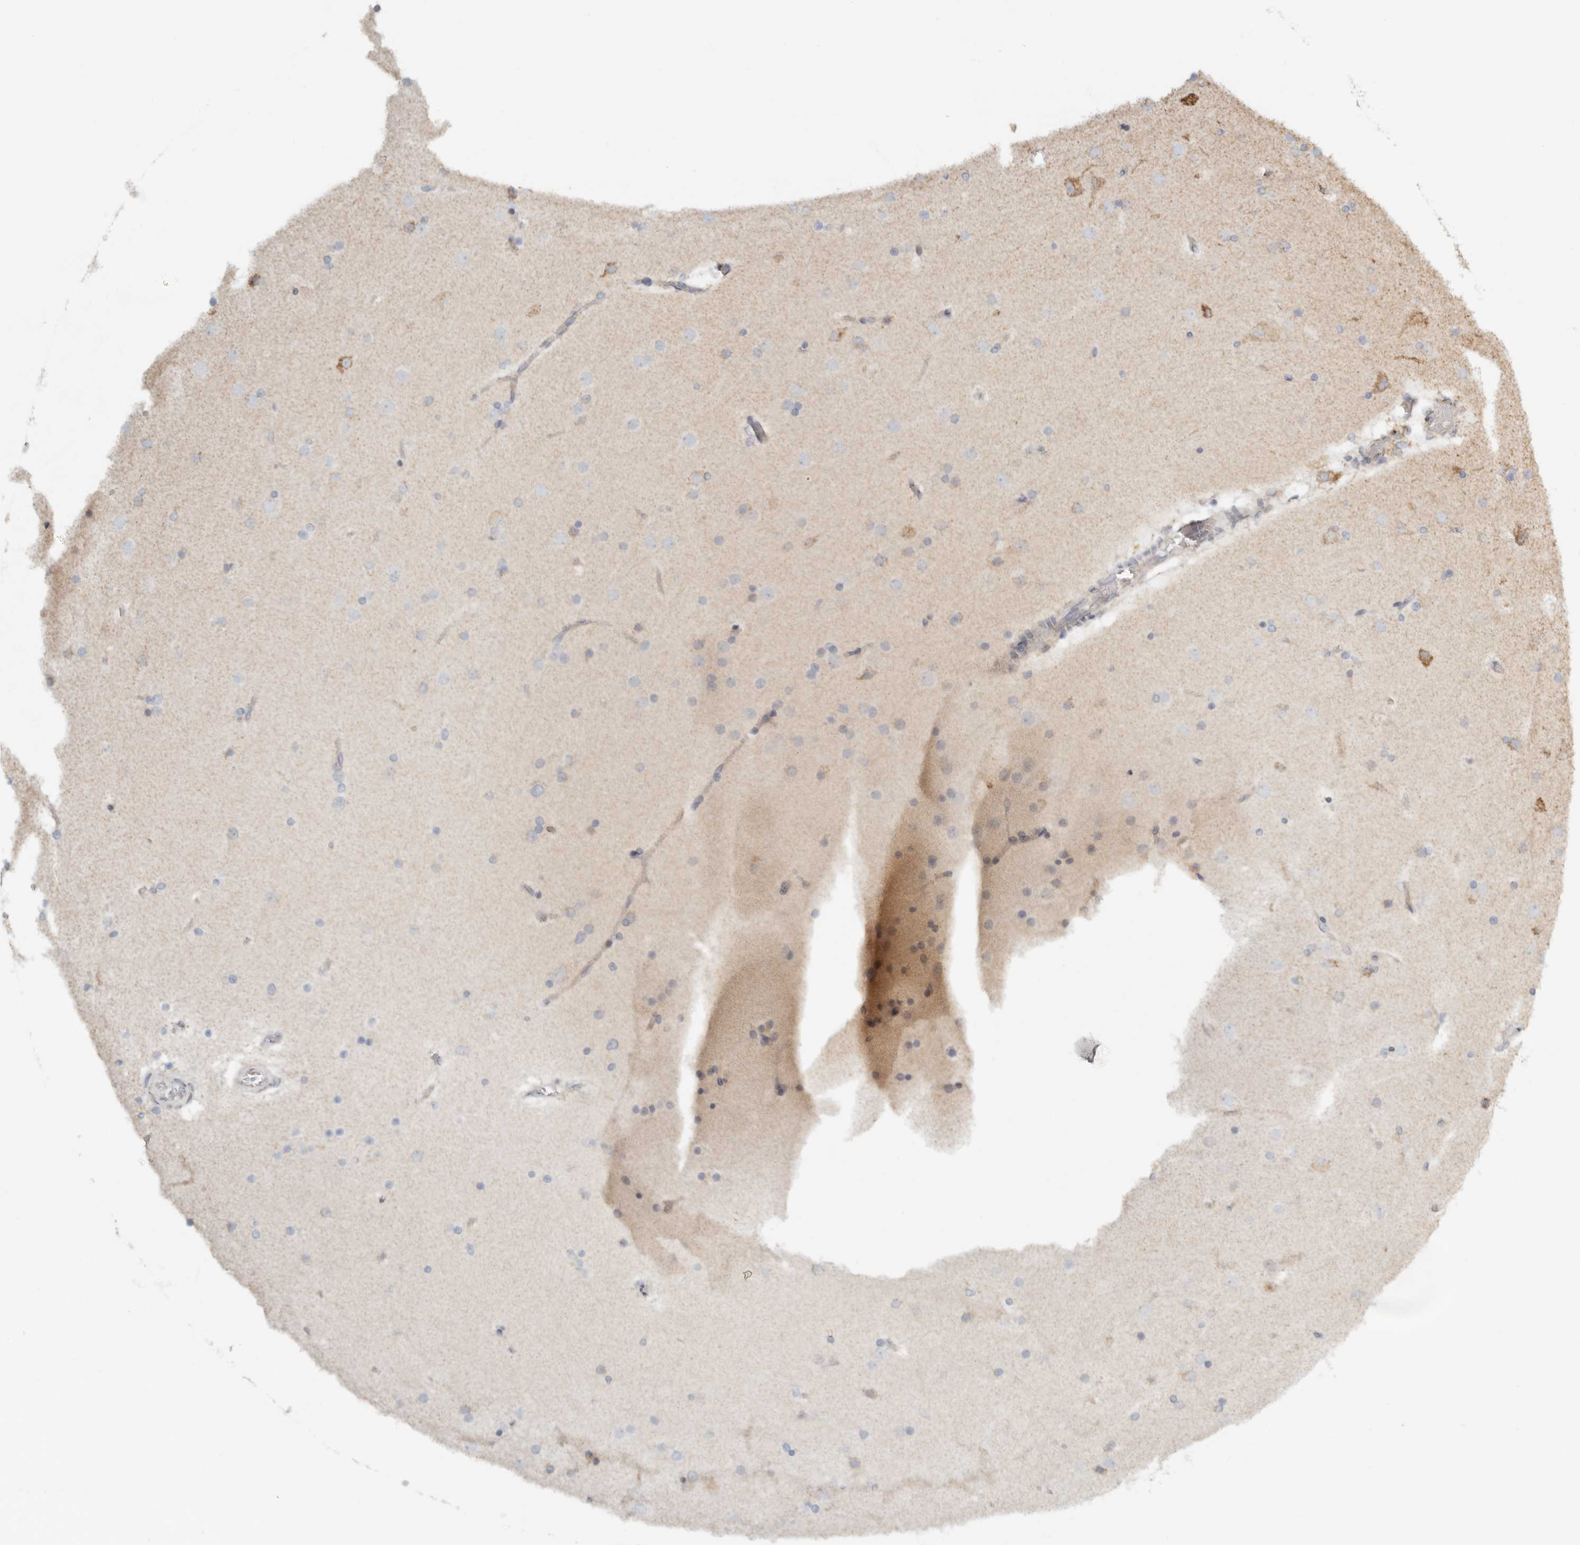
{"staining": {"intensity": "negative", "quantity": "none", "location": "none"}, "tissue": "cerebral cortex", "cell_type": "Endothelial cells", "image_type": "normal", "snomed": [{"axis": "morphology", "description": "Normal tissue, NOS"}, {"axis": "topography", "description": "Cerebral cortex"}], "caption": "This is an immunohistochemistry (IHC) micrograph of unremarkable cerebral cortex. There is no positivity in endothelial cells.", "gene": "KDF1", "patient": {"sex": "male", "age": 57}}